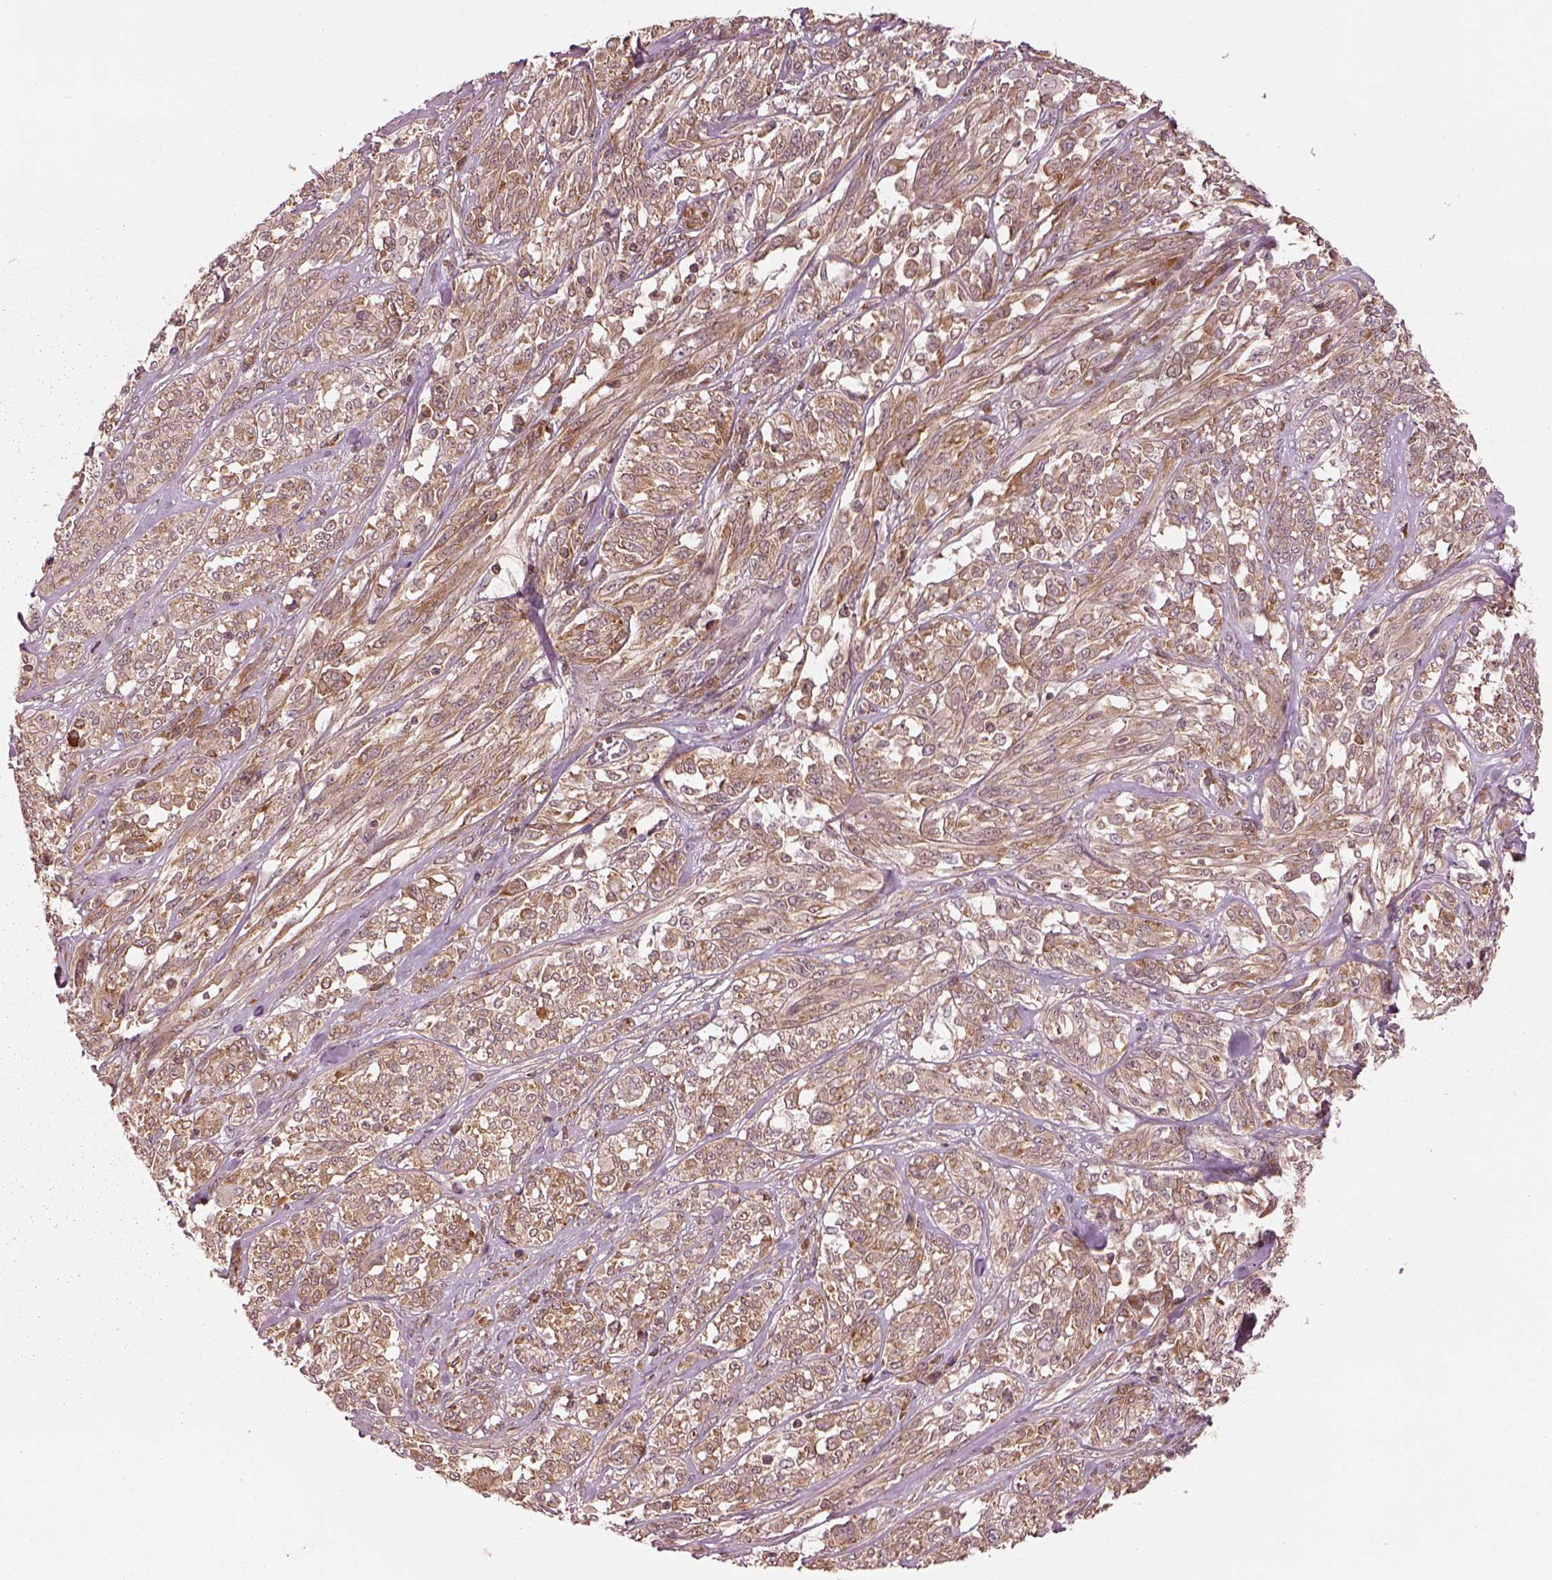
{"staining": {"intensity": "weak", "quantity": ">75%", "location": "cytoplasmic/membranous"}, "tissue": "melanoma", "cell_type": "Tumor cells", "image_type": "cancer", "snomed": [{"axis": "morphology", "description": "Malignant melanoma, NOS"}, {"axis": "topography", "description": "Skin"}], "caption": "A high-resolution image shows immunohistochemistry staining of melanoma, which shows weak cytoplasmic/membranous expression in about >75% of tumor cells. (brown staining indicates protein expression, while blue staining denotes nuclei).", "gene": "LSM14A", "patient": {"sex": "female", "age": 91}}